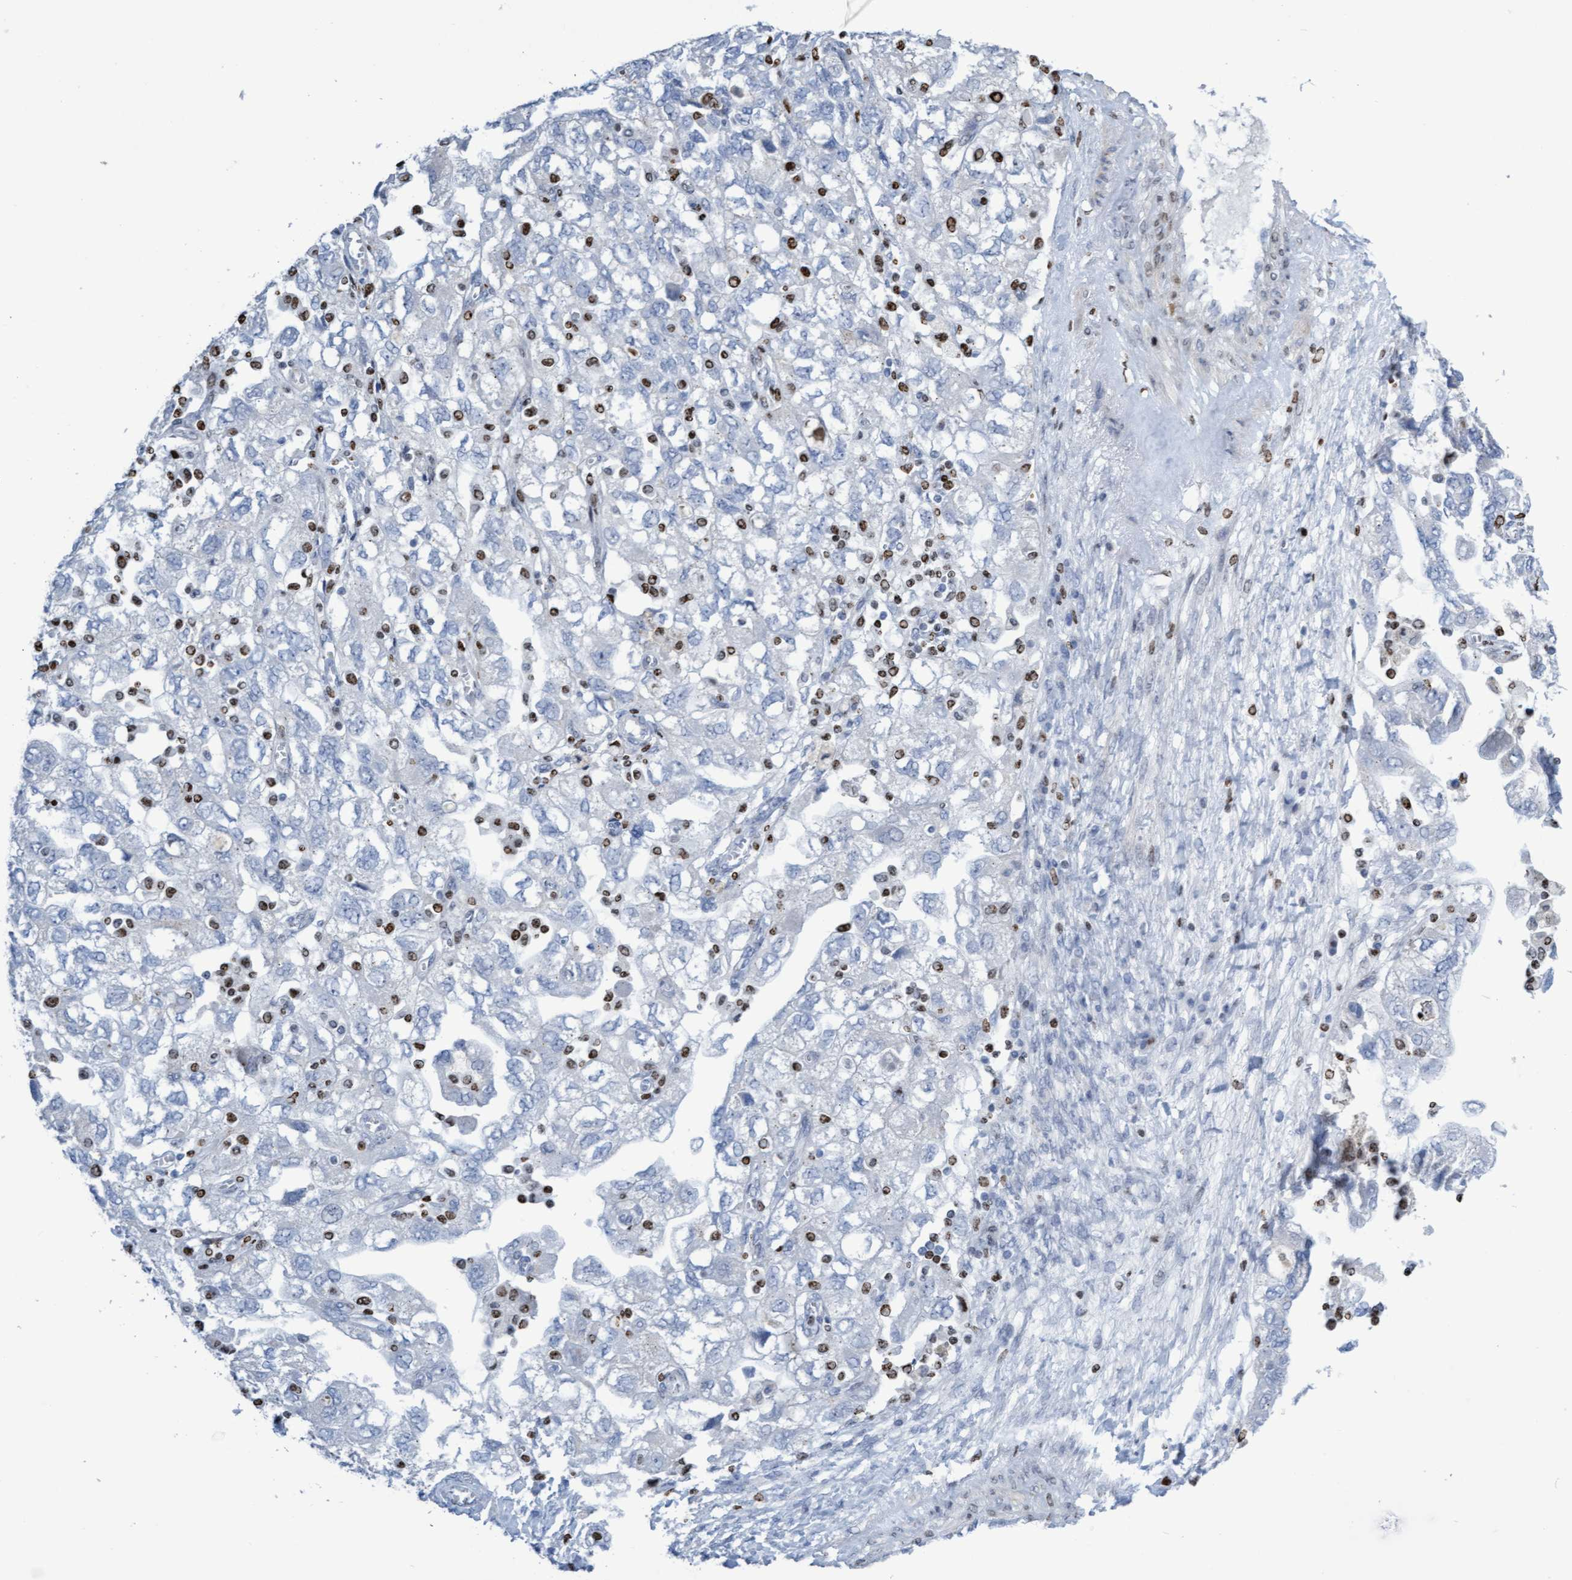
{"staining": {"intensity": "negative", "quantity": "none", "location": "none"}, "tissue": "ovarian cancer", "cell_type": "Tumor cells", "image_type": "cancer", "snomed": [{"axis": "morphology", "description": "Carcinoma, NOS"}, {"axis": "morphology", "description": "Cystadenocarcinoma, serous, NOS"}, {"axis": "topography", "description": "Ovary"}], "caption": "Immunohistochemistry photomicrograph of human ovarian cancer (serous cystadenocarcinoma) stained for a protein (brown), which reveals no staining in tumor cells.", "gene": "CBX2", "patient": {"sex": "female", "age": 69}}